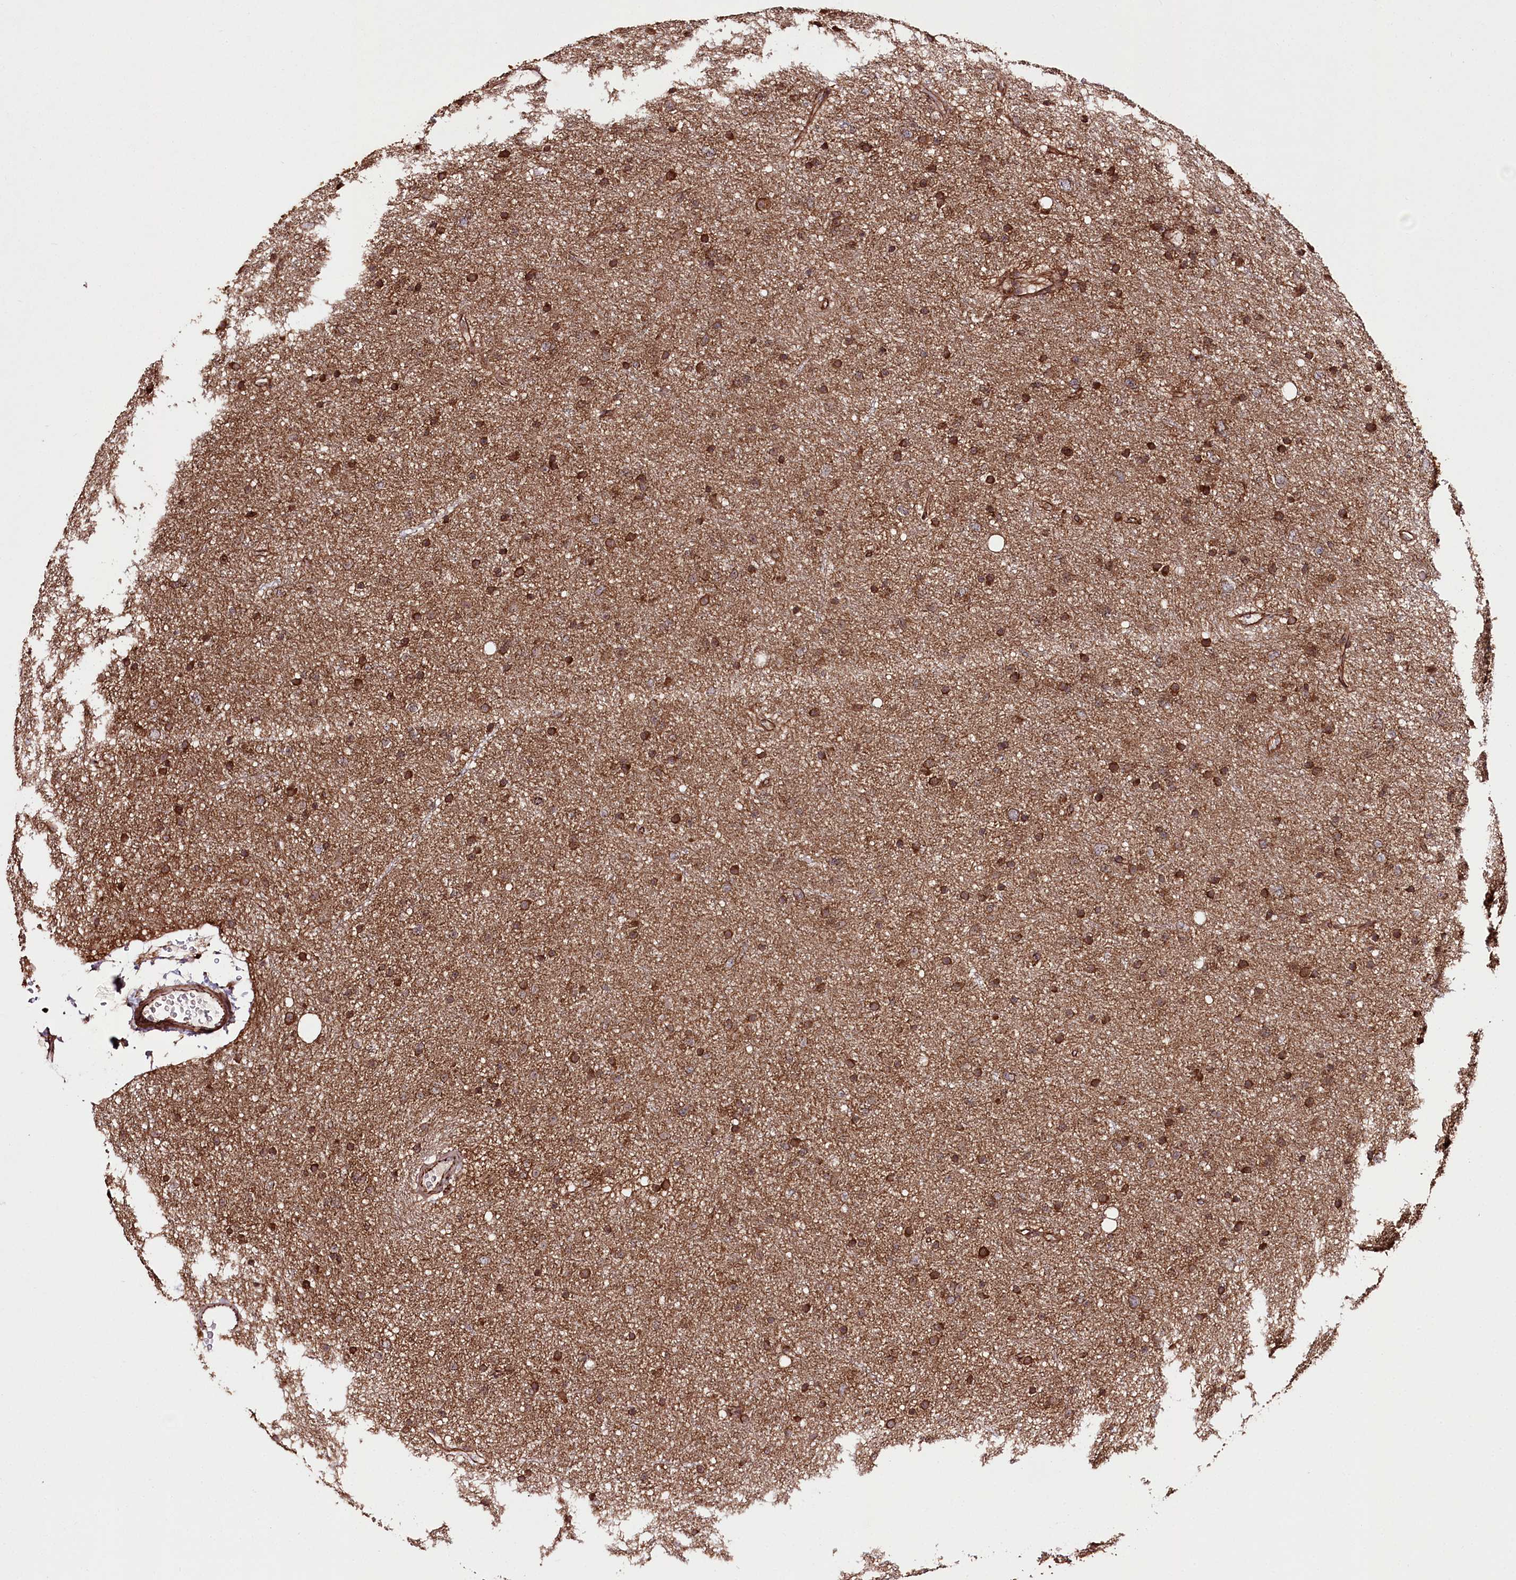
{"staining": {"intensity": "strong", "quantity": ">75%", "location": "cytoplasmic/membranous"}, "tissue": "glioma", "cell_type": "Tumor cells", "image_type": "cancer", "snomed": [{"axis": "morphology", "description": "Glioma, malignant, Low grade"}, {"axis": "topography", "description": "Cerebral cortex"}], "caption": "A micrograph of human glioma stained for a protein demonstrates strong cytoplasmic/membranous brown staining in tumor cells.", "gene": "DHX29", "patient": {"sex": "female", "age": 39}}